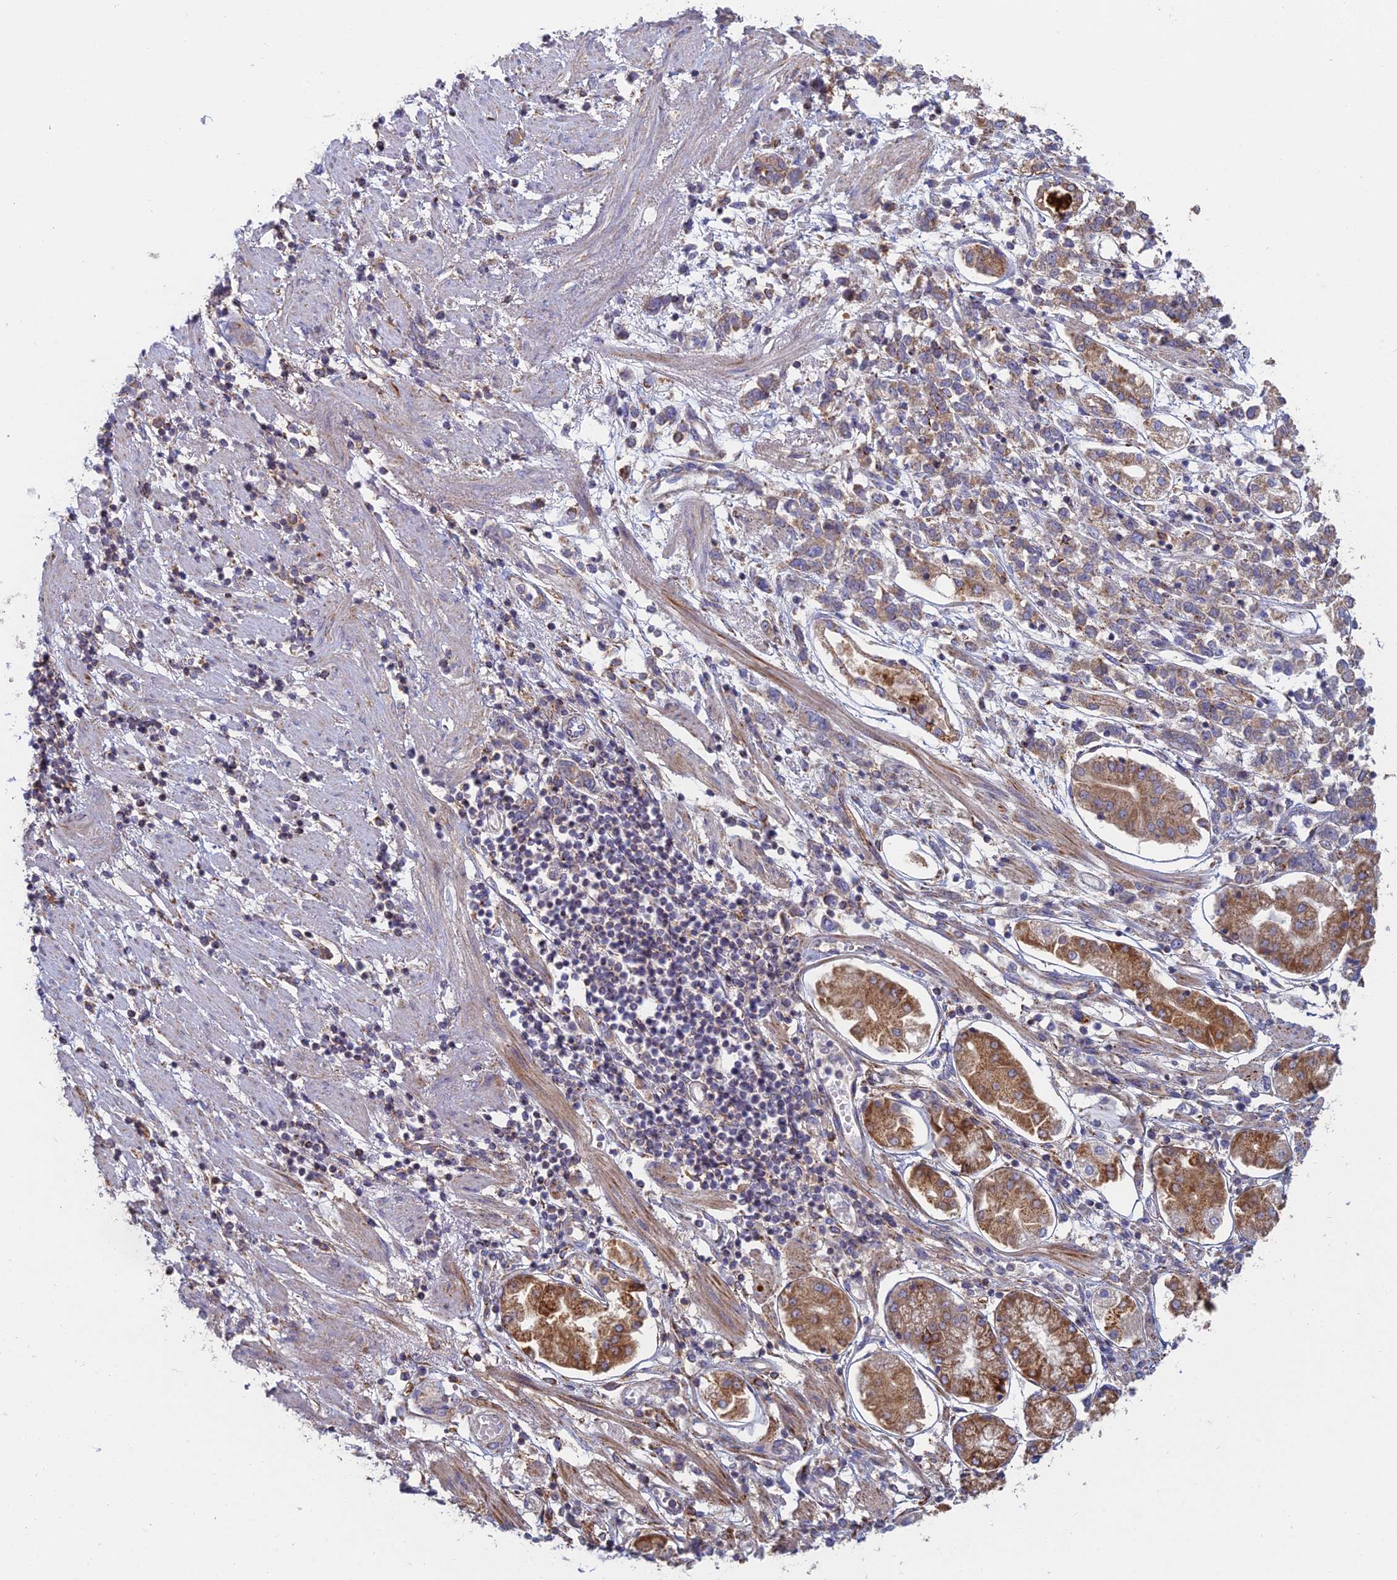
{"staining": {"intensity": "weak", "quantity": ">75%", "location": "cytoplasmic/membranous"}, "tissue": "stomach cancer", "cell_type": "Tumor cells", "image_type": "cancer", "snomed": [{"axis": "morphology", "description": "Adenocarcinoma, NOS"}, {"axis": "topography", "description": "Stomach"}], "caption": "Stomach adenocarcinoma stained with DAB immunohistochemistry displays low levels of weak cytoplasmic/membranous staining in about >75% of tumor cells.", "gene": "IFTAP", "patient": {"sex": "female", "age": 76}}